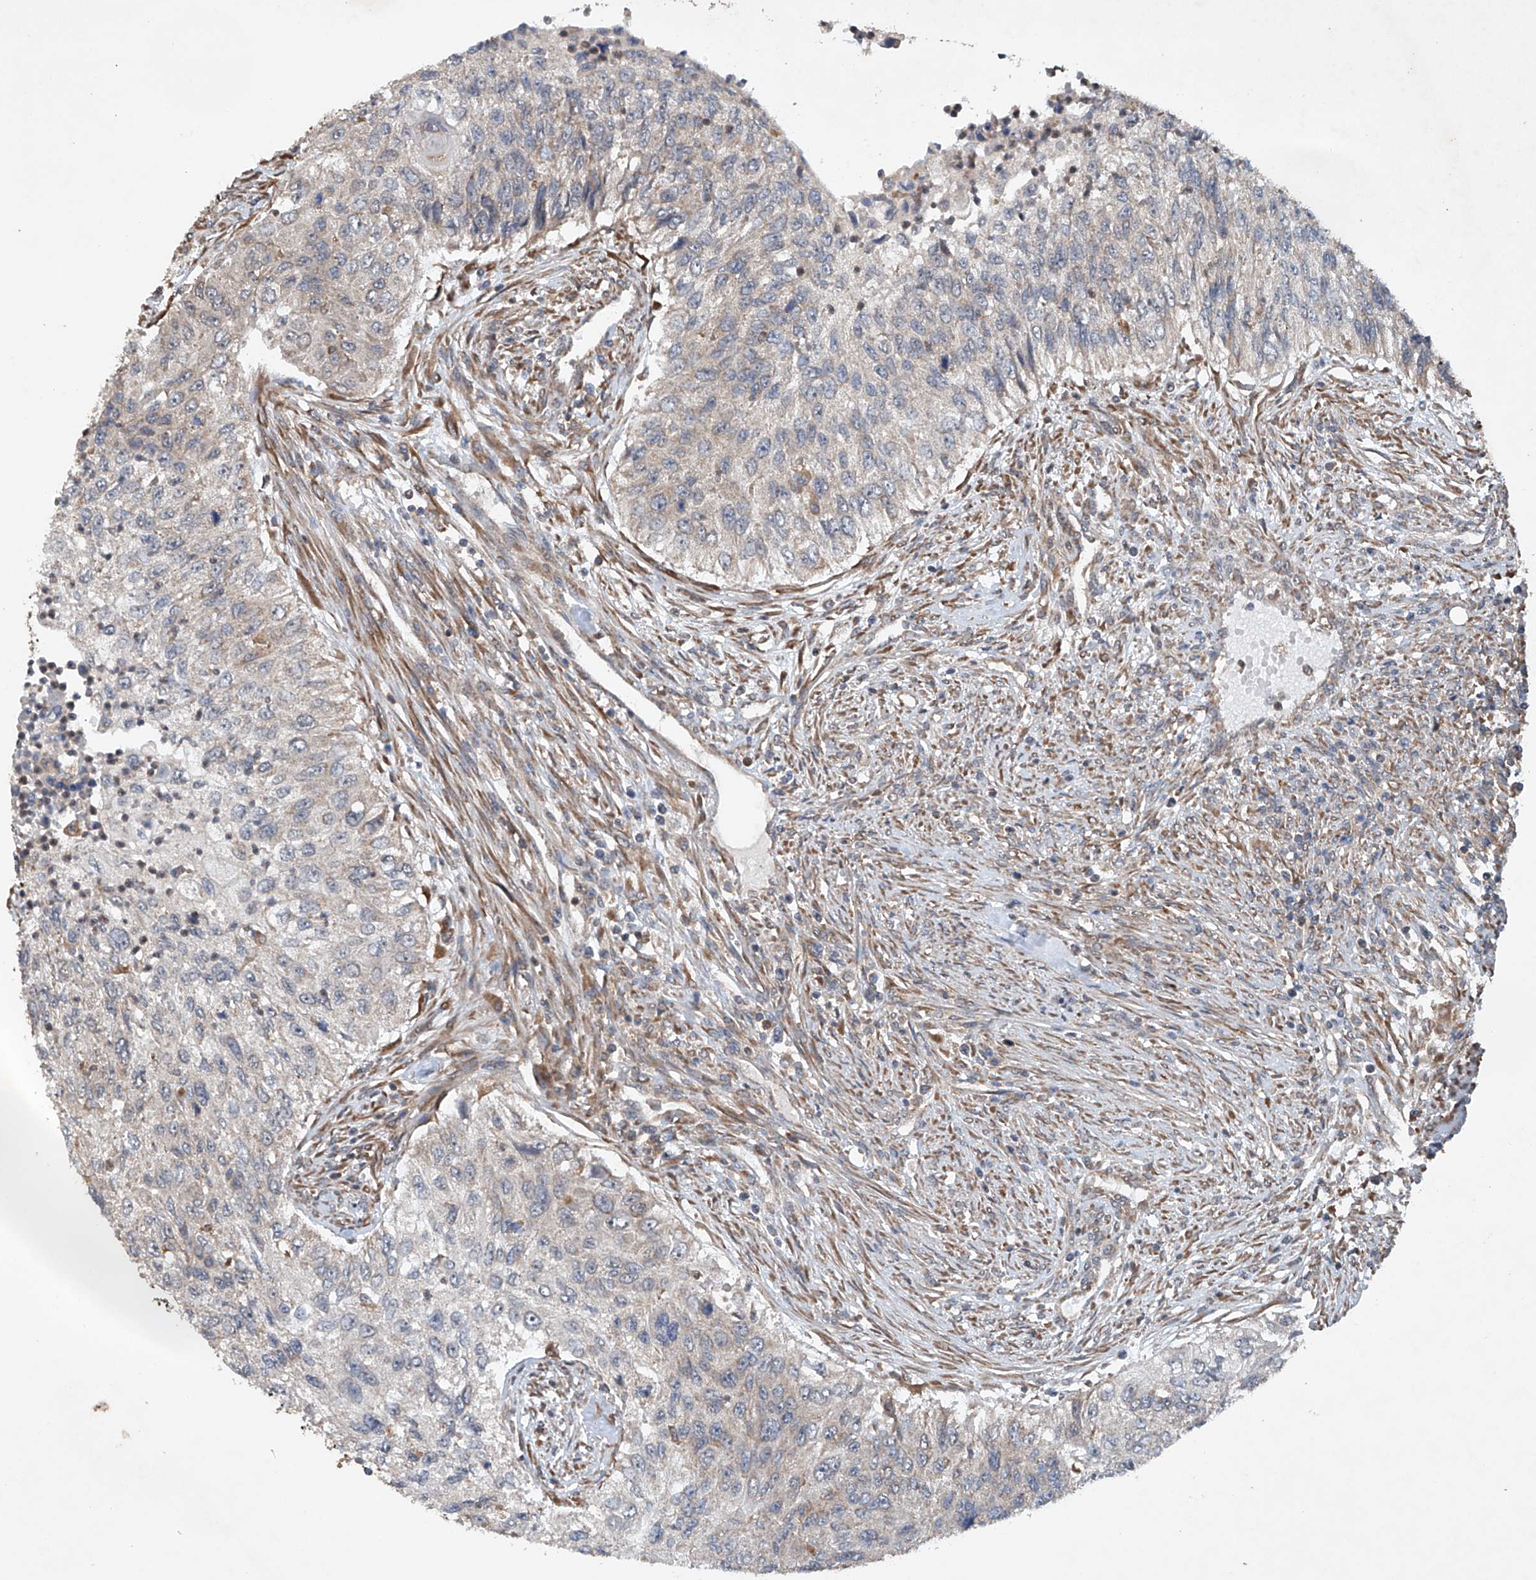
{"staining": {"intensity": "negative", "quantity": "none", "location": "none"}, "tissue": "urothelial cancer", "cell_type": "Tumor cells", "image_type": "cancer", "snomed": [{"axis": "morphology", "description": "Urothelial carcinoma, High grade"}, {"axis": "topography", "description": "Urinary bladder"}], "caption": "Immunohistochemical staining of urothelial cancer demonstrates no significant staining in tumor cells. The staining is performed using DAB brown chromogen with nuclei counter-stained in using hematoxylin.", "gene": "CEP85L", "patient": {"sex": "female", "age": 60}}